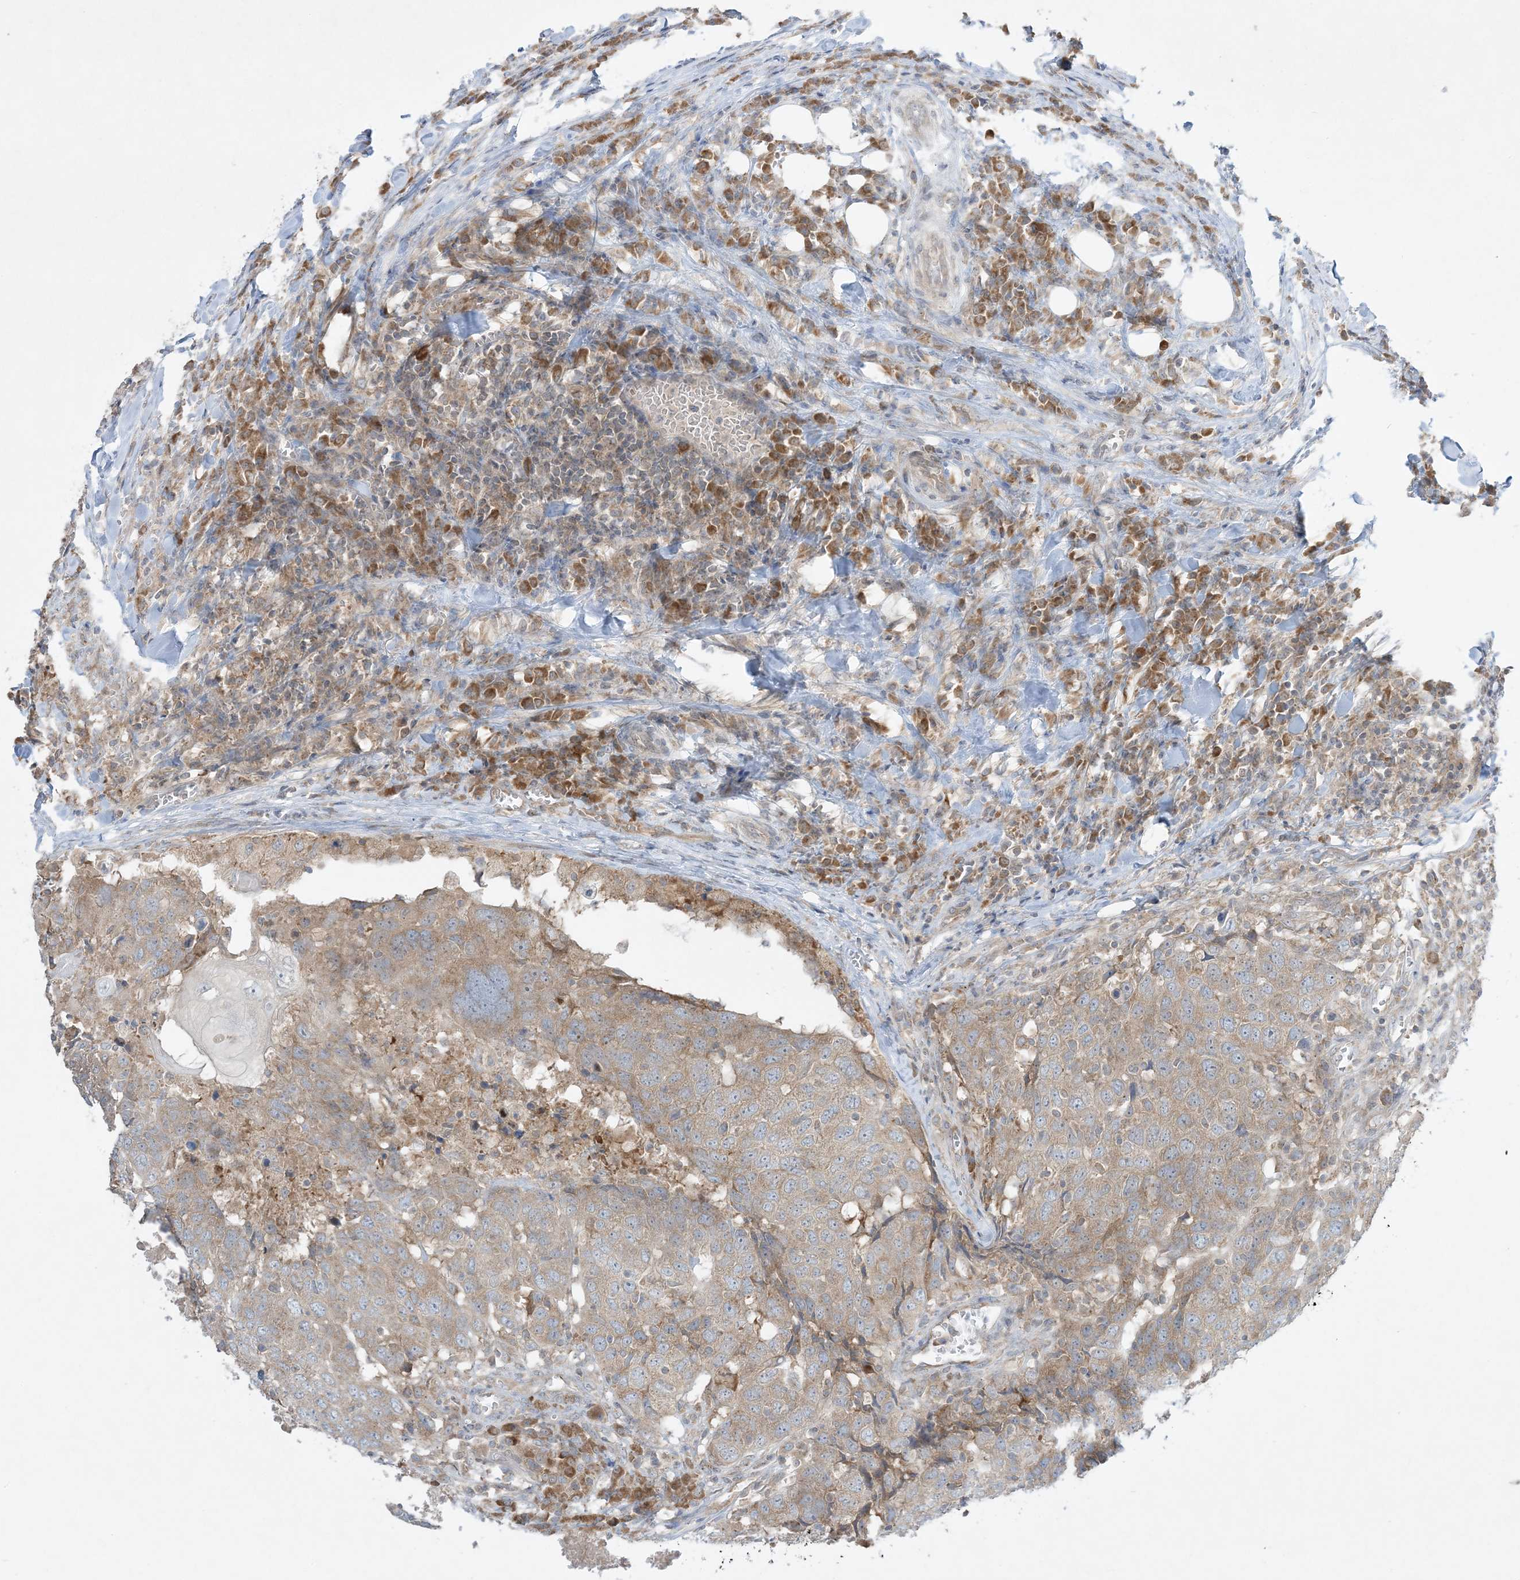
{"staining": {"intensity": "moderate", "quantity": ">75%", "location": "cytoplasmic/membranous"}, "tissue": "head and neck cancer", "cell_type": "Tumor cells", "image_type": "cancer", "snomed": [{"axis": "morphology", "description": "Squamous cell carcinoma, NOS"}, {"axis": "topography", "description": "Head-Neck"}], "caption": "Tumor cells reveal medium levels of moderate cytoplasmic/membranous positivity in about >75% of cells in head and neck squamous cell carcinoma. Ihc stains the protein in brown and the nuclei are stained blue.", "gene": "RPP40", "patient": {"sex": "male", "age": 66}}